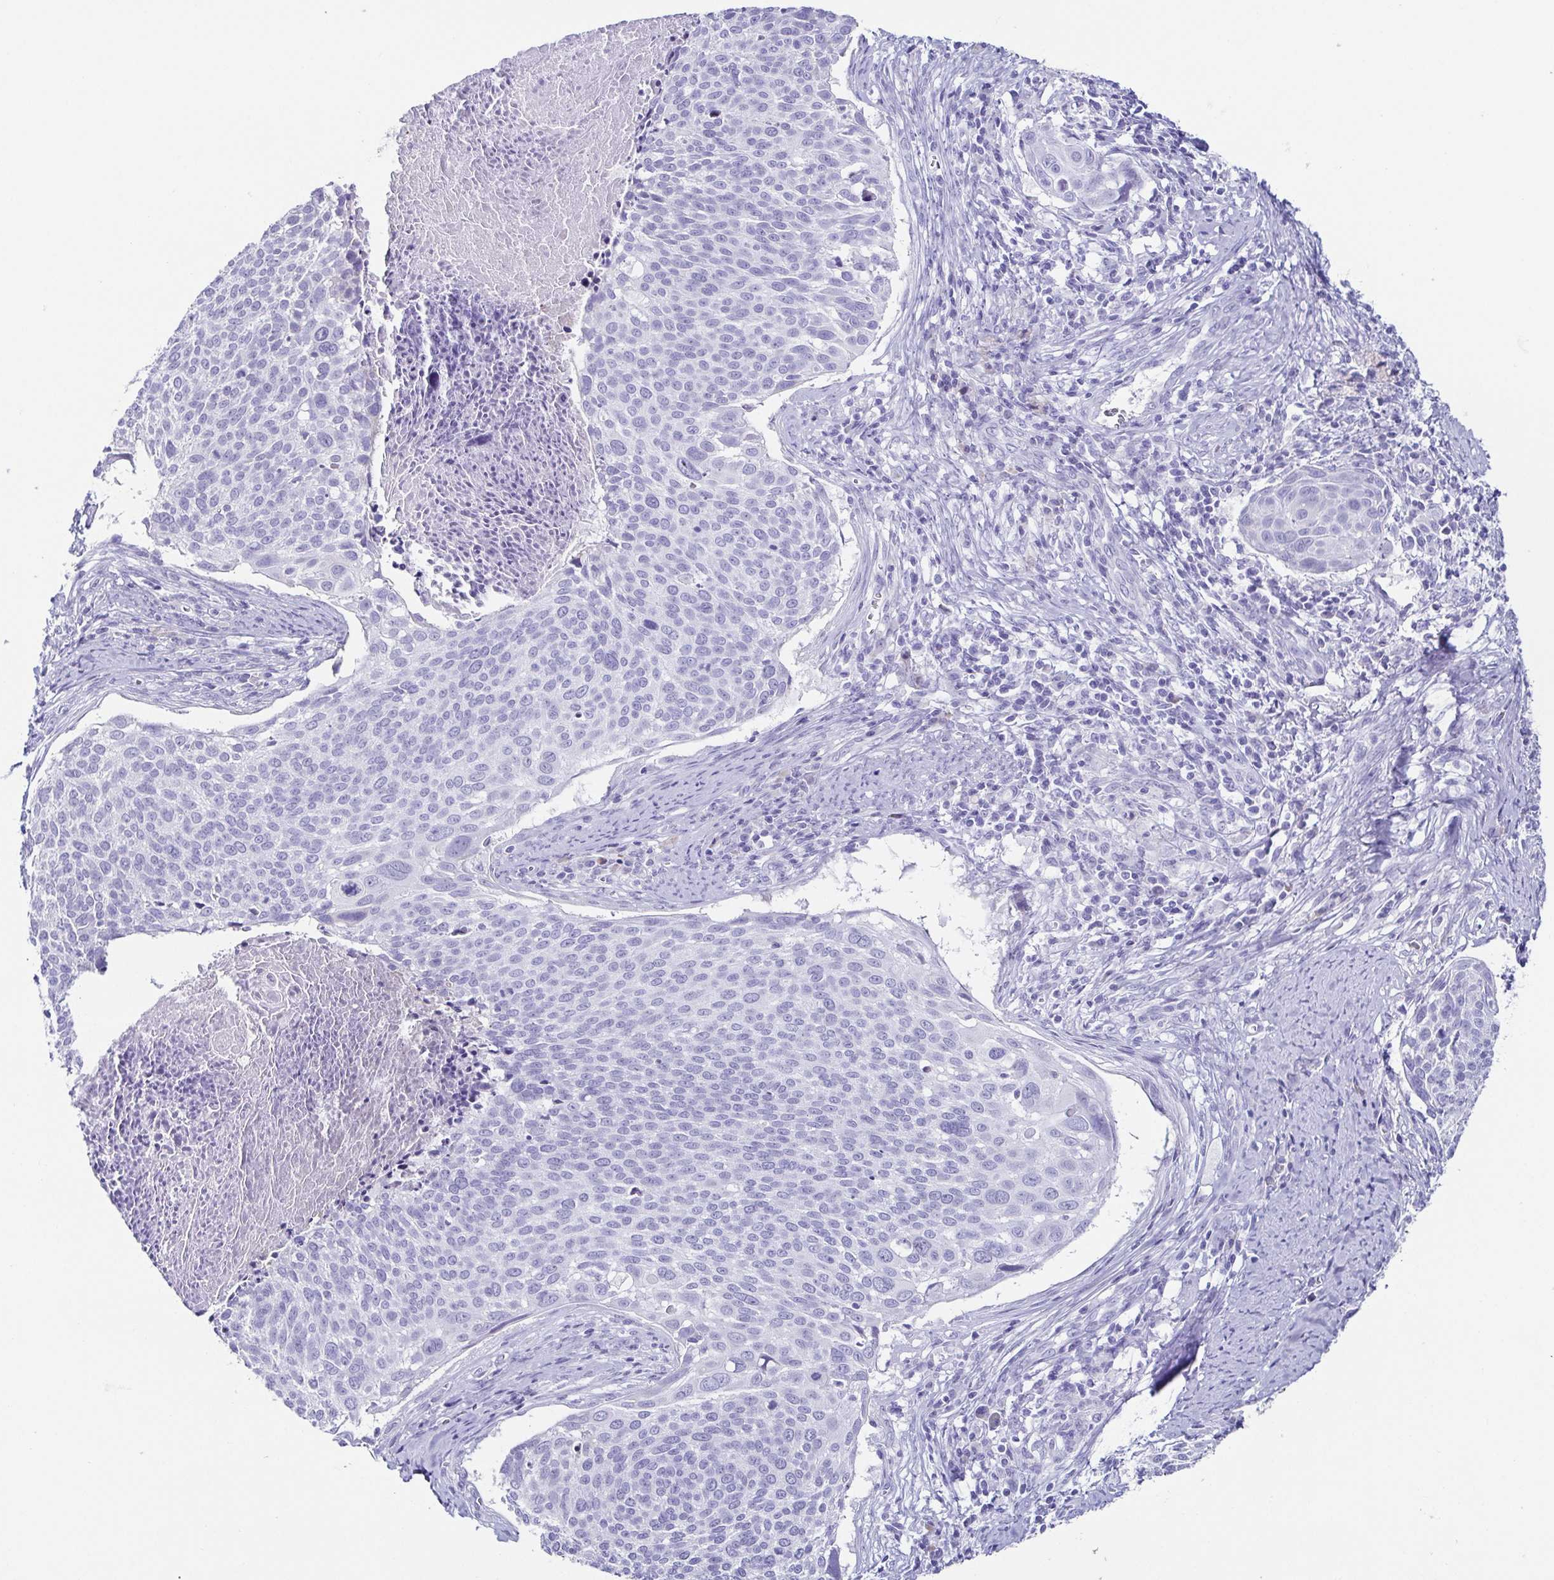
{"staining": {"intensity": "negative", "quantity": "none", "location": "none"}, "tissue": "cervical cancer", "cell_type": "Tumor cells", "image_type": "cancer", "snomed": [{"axis": "morphology", "description": "Squamous cell carcinoma, NOS"}, {"axis": "topography", "description": "Cervix"}], "caption": "The photomicrograph demonstrates no significant positivity in tumor cells of cervical cancer (squamous cell carcinoma).", "gene": "TNNT2", "patient": {"sex": "female", "age": 39}}